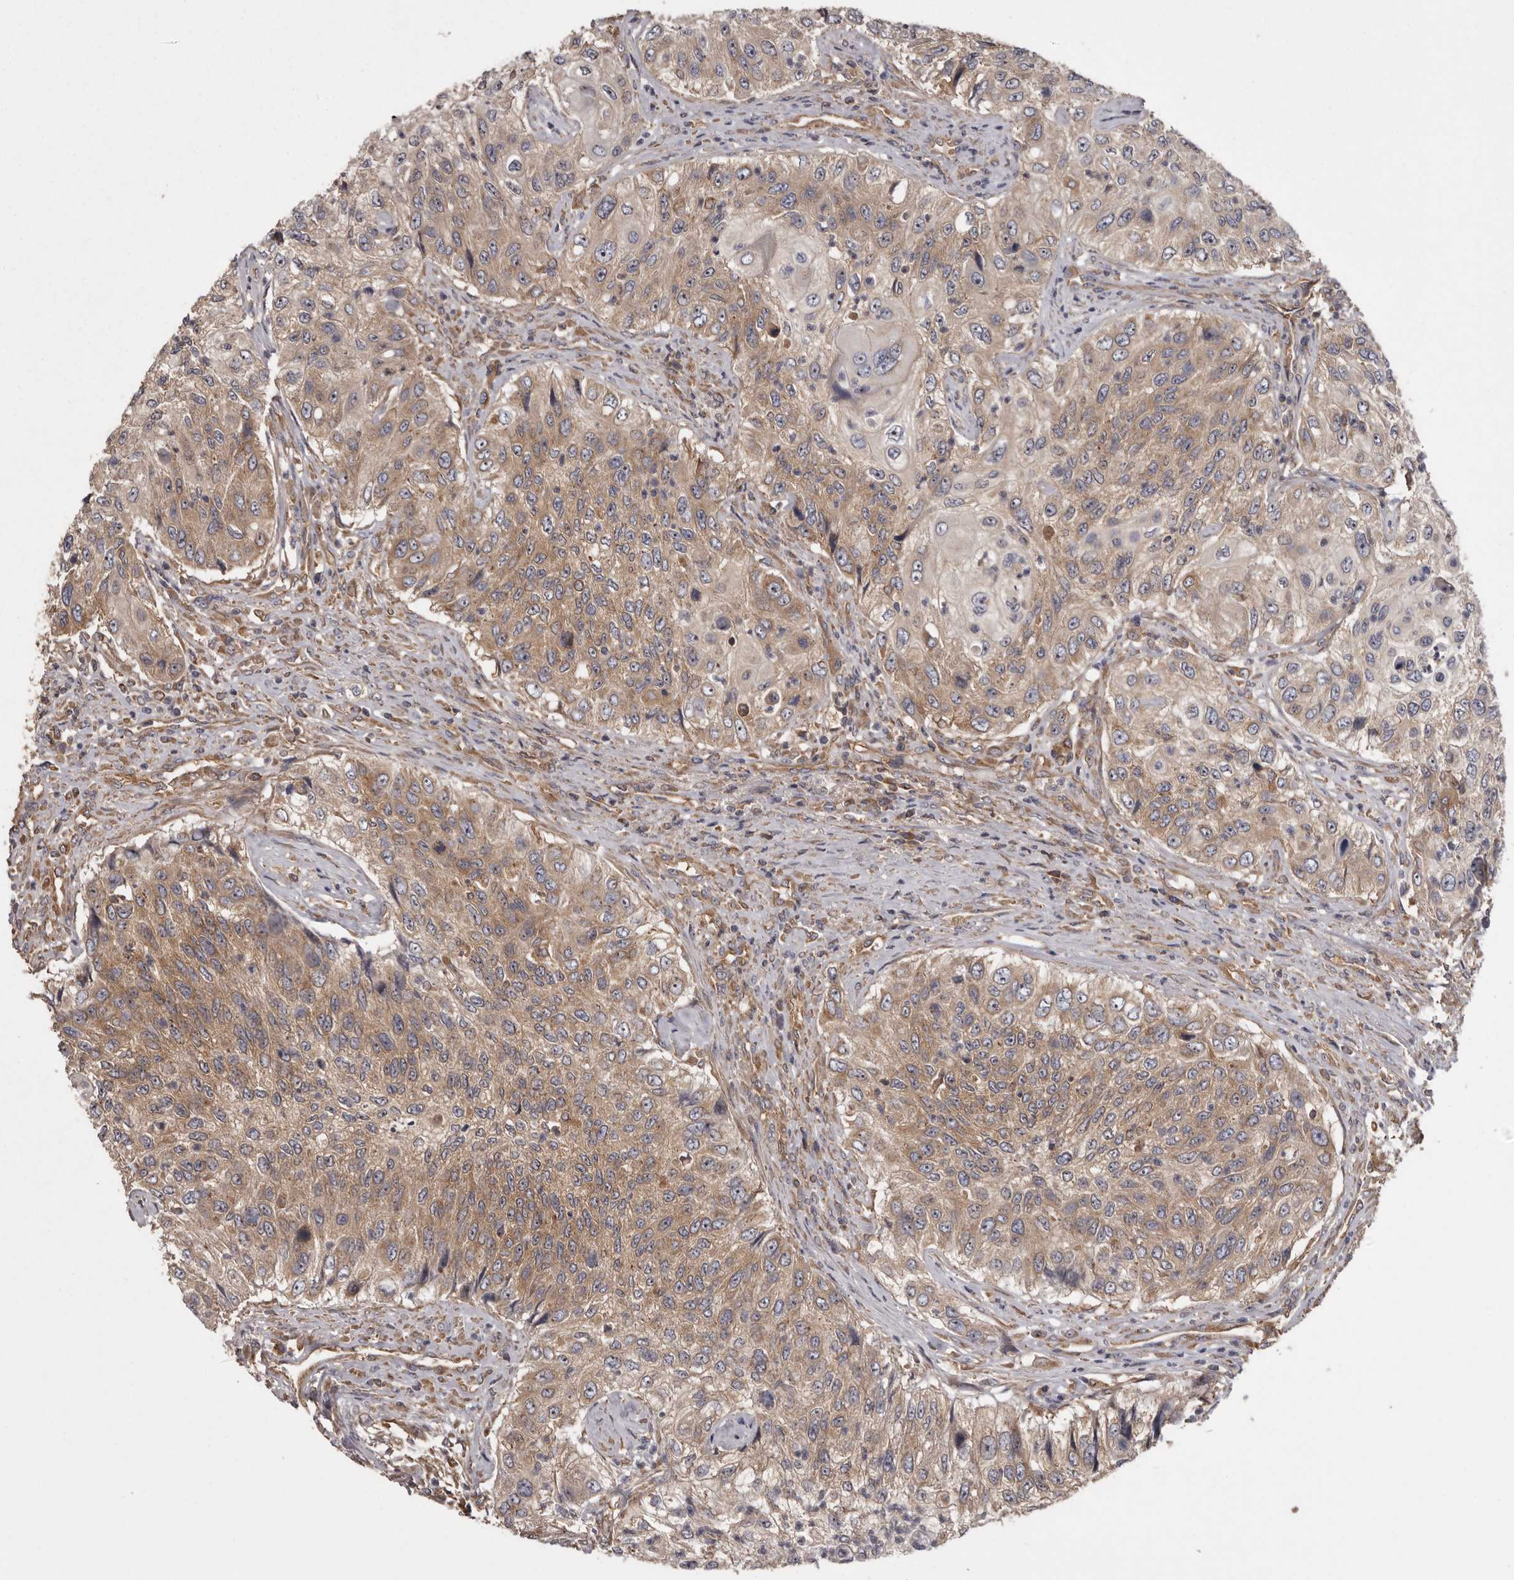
{"staining": {"intensity": "weak", "quantity": ">75%", "location": "cytoplasmic/membranous"}, "tissue": "urothelial cancer", "cell_type": "Tumor cells", "image_type": "cancer", "snomed": [{"axis": "morphology", "description": "Urothelial carcinoma, High grade"}, {"axis": "topography", "description": "Urinary bladder"}], "caption": "Immunohistochemical staining of urothelial cancer exhibits low levels of weak cytoplasmic/membranous protein staining in about >75% of tumor cells.", "gene": "DARS1", "patient": {"sex": "female", "age": 60}}